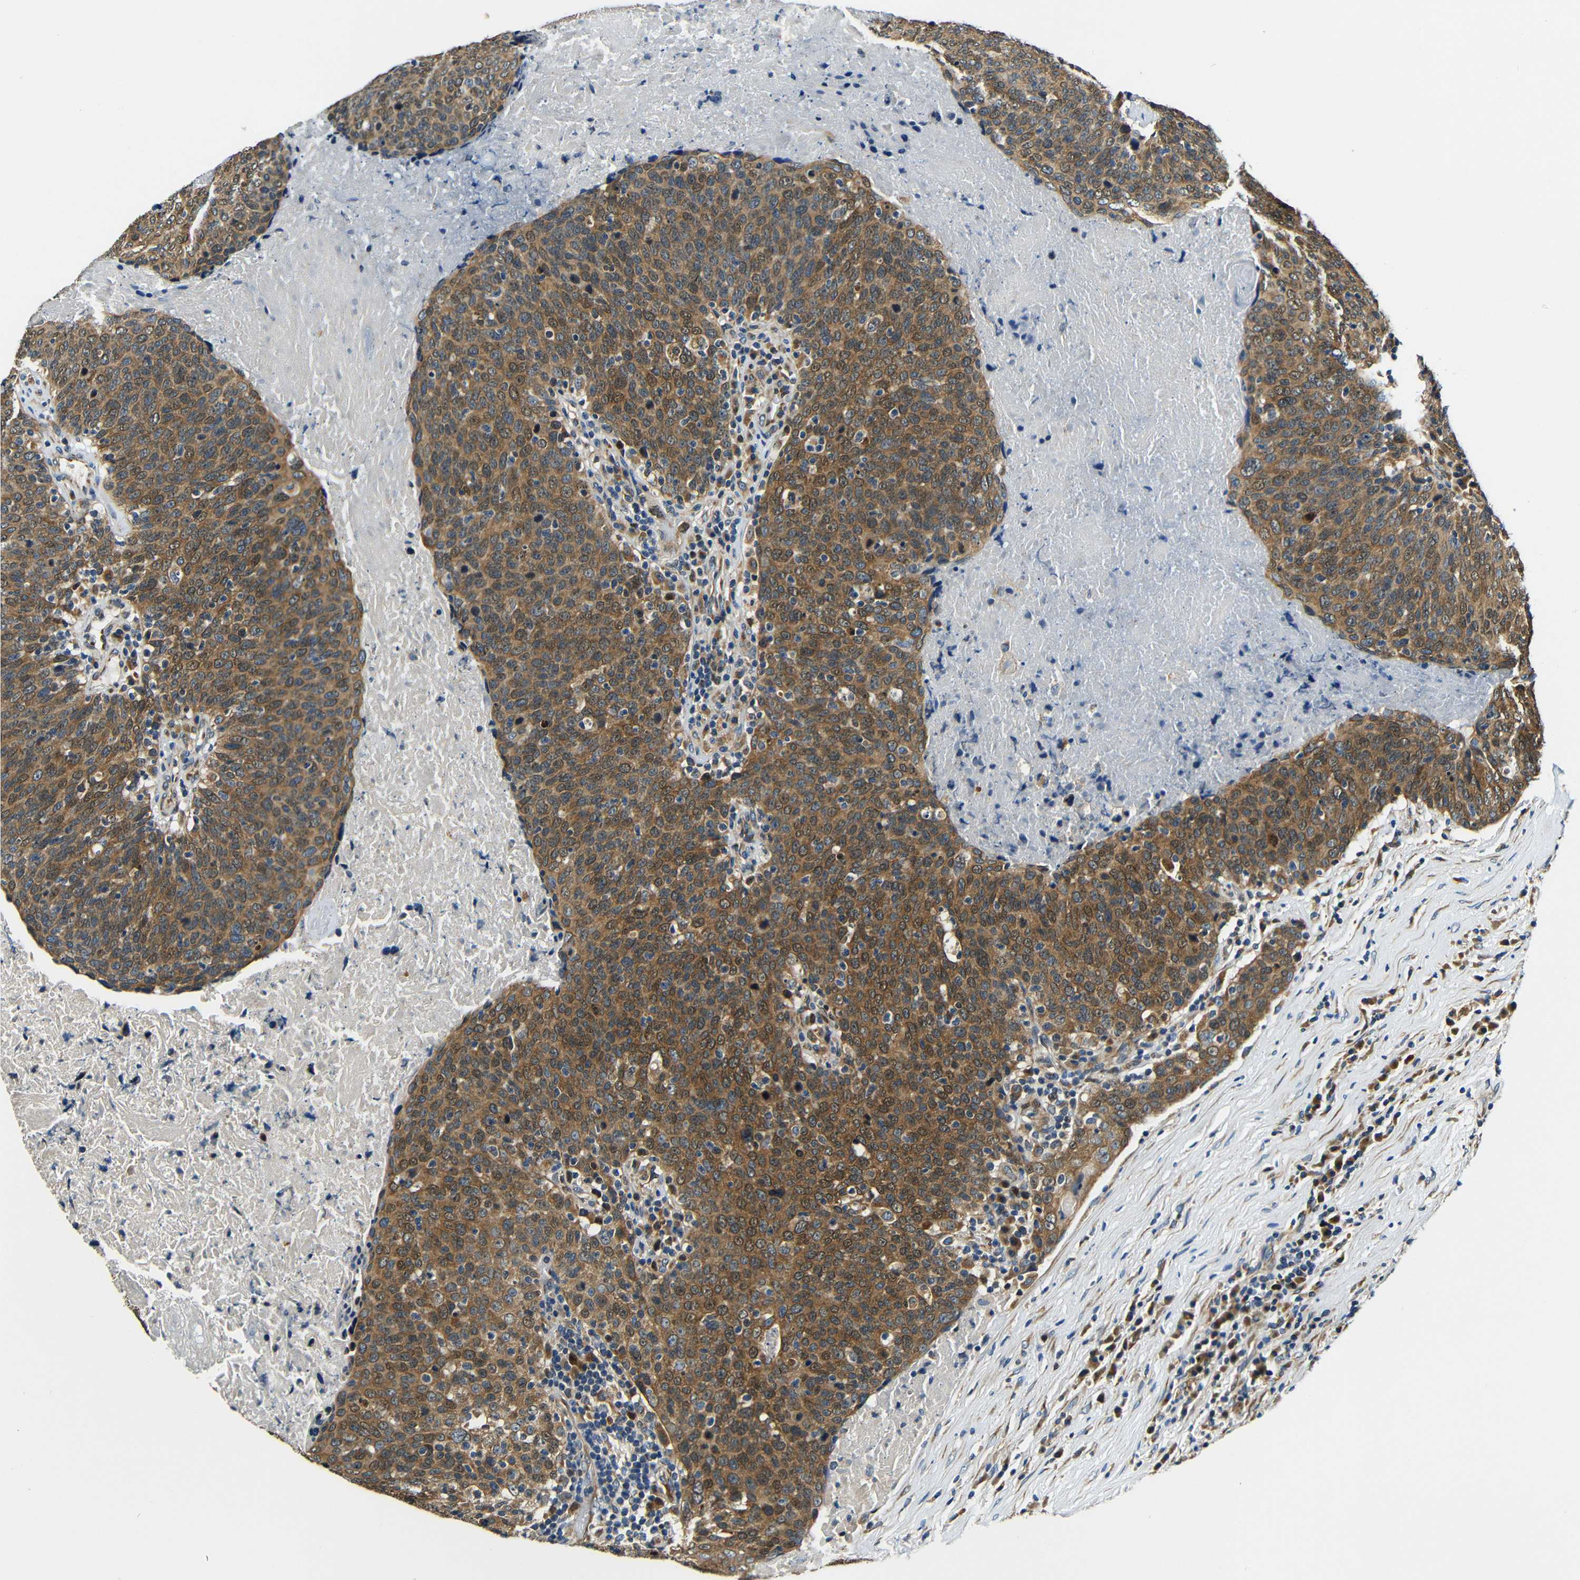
{"staining": {"intensity": "moderate", "quantity": ">75%", "location": "cytoplasmic/membranous,nuclear"}, "tissue": "head and neck cancer", "cell_type": "Tumor cells", "image_type": "cancer", "snomed": [{"axis": "morphology", "description": "Squamous cell carcinoma, NOS"}, {"axis": "morphology", "description": "Squamous cell carcinoma, metastatic, NOS"}, {"axis": "topography", "description": "Lymph node"}, {"axis": "topography", "description": "Head-Neck"}], "caption": "This photomicrograph displays immunohistochemistry staining of head and neck metastatic squamous cell carcinoma, with medium moderate cytoplasmic/membranous and nuclear positivity in approximately >75% of tumor cells.", "gene": "VAPB", "patient": {"sex": "male", "age": 62}}